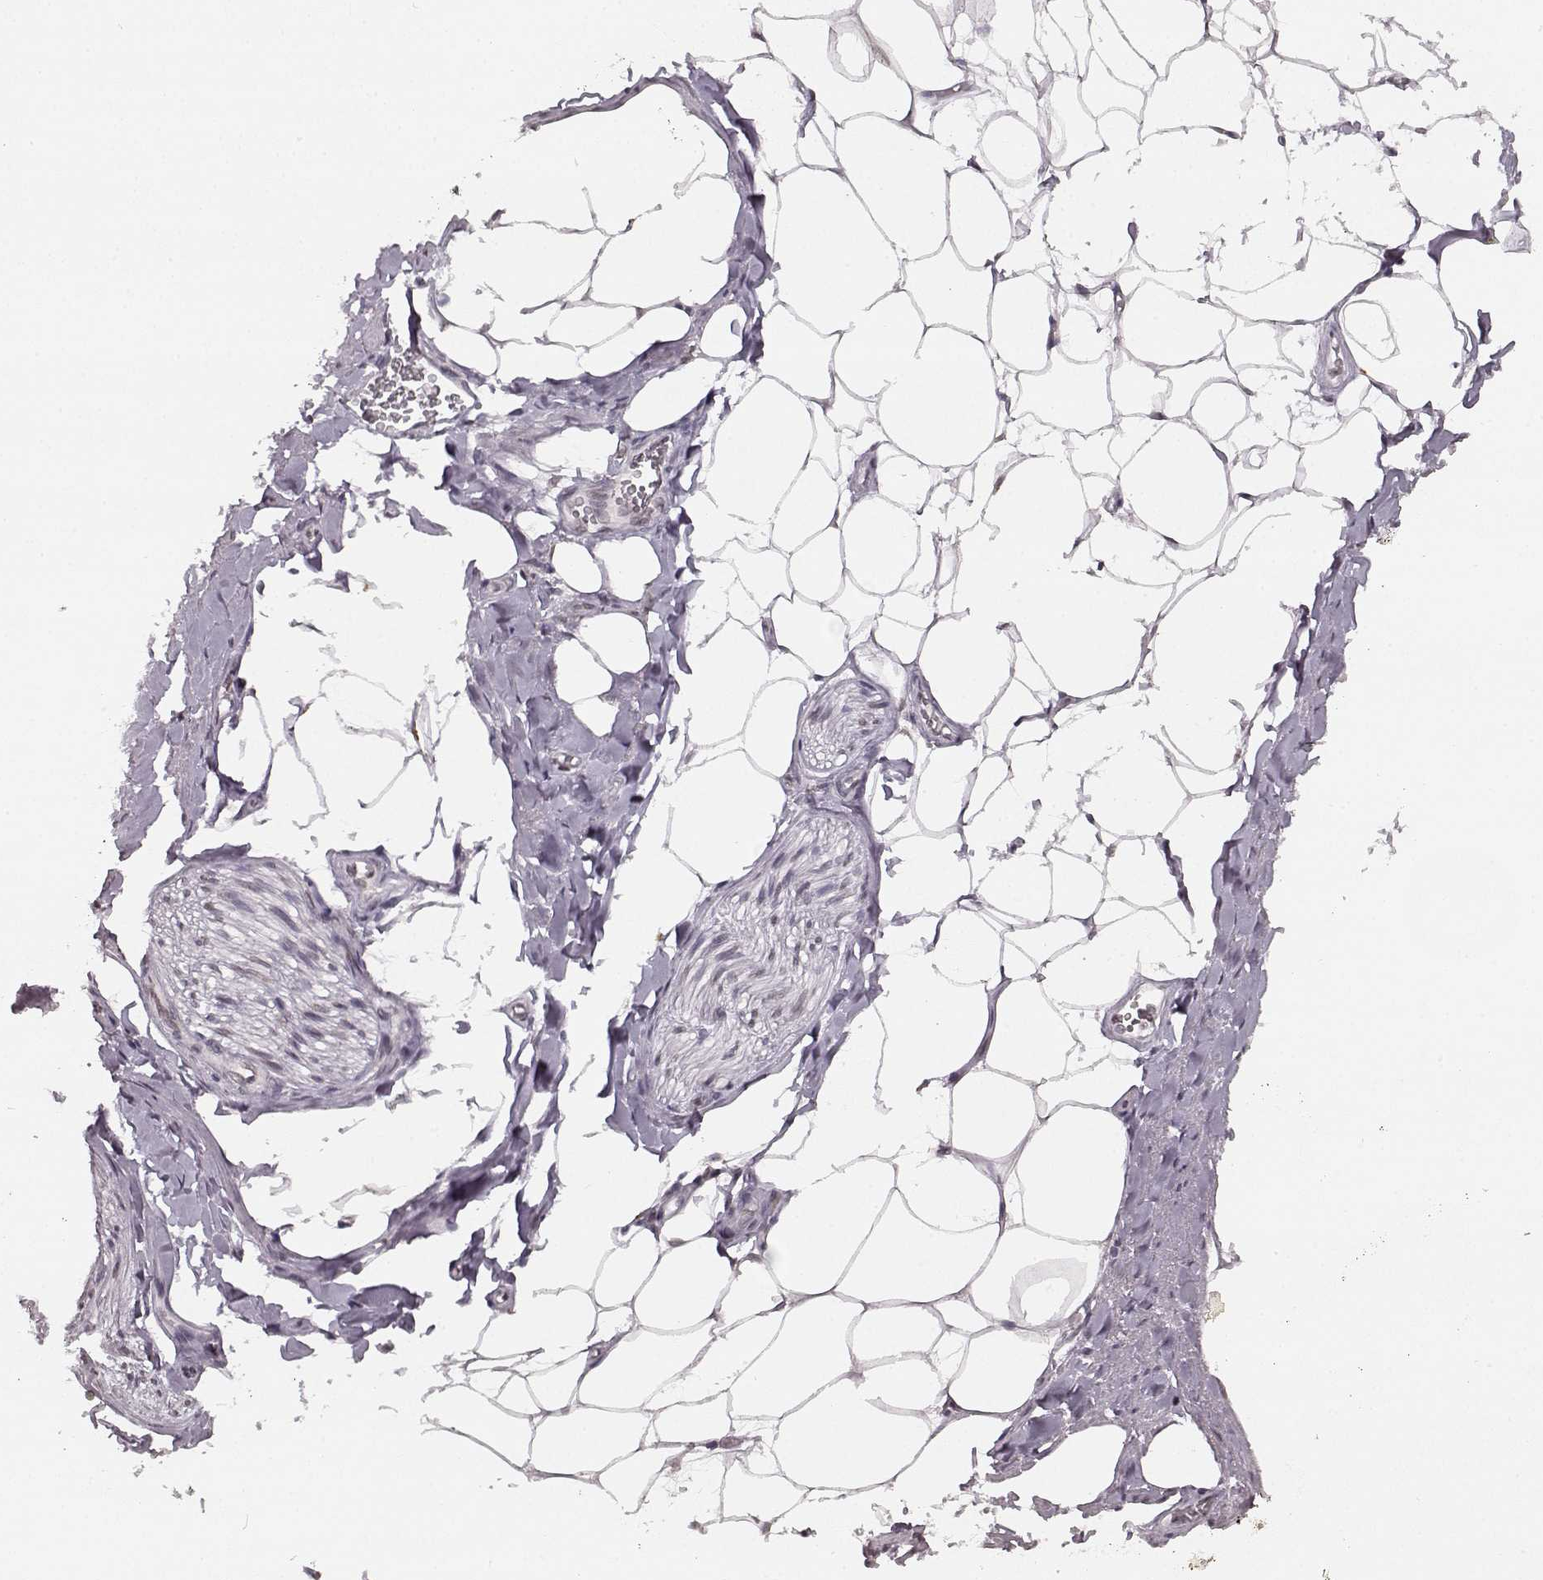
{"staining": {"intensity": "moderate", "quantity": "25%-75%", "location": "cytoplasmic/membranous,nuclear"}, "tissue": "adipose tissue", "cell_type": "Adipocytes", "image_type": "normal", "snomed": [{"axis": "morphology", "description": "Normal tissue, NOS"}, {"axis": "morphology", "description": "Carcinoid, malignant, NOS"}, {"axis": "topography", "description": "Small intestine"}, {"axis": "topography", "description": "Peripheral nerve tissue"}], "caption": "A high-resolution micrograph shows immunohistochemistry (IHC) staining of benign adipose tissue, which exhibits moderate cytoplasmic/membranous,nuclear staining in approximately 25%-75% of adipocytes. The staining is performed using DAB brown chromogen to label protein expression. The nuclei are counter-stained blue using hematoxylin.", "gene": "DCAF12", "patient": {"sex": "male", "age": 52}}